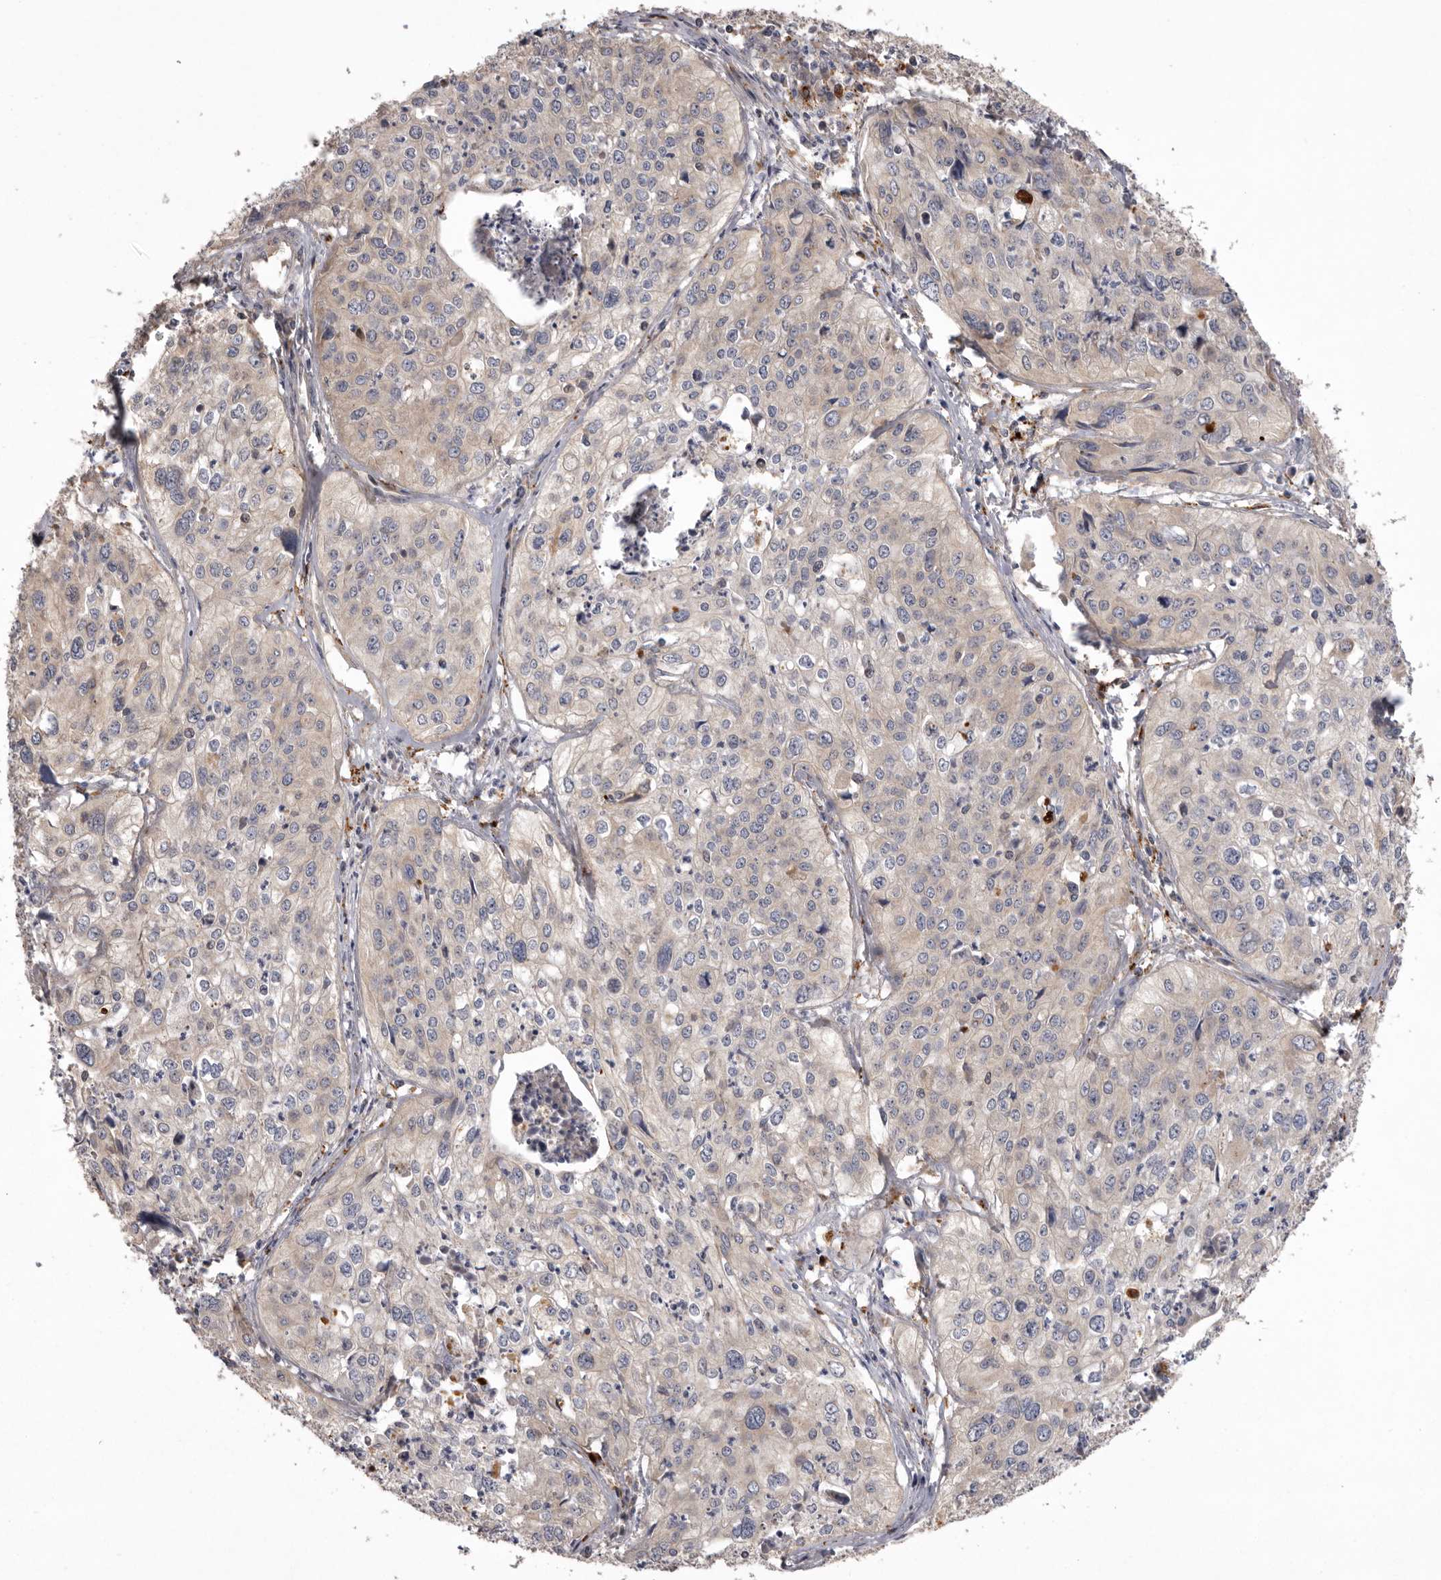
{"staining": {"intensity": "weak", "quantity": "25%-75%", "location": "cytoplasmic/membranous"}, "tissue": "cervical cancer", "cell_type": "Tumor cells", "image_type": "cancer", "snomed": [{"axis": "morphology", "description": "Squamous cell carcinoma, NOS"}, {"axis": "topography", "description": "Cervix"}], "caption": "A photomicrograph of human cervical squamous cell carcinoma stained for a protein exhibits weak cytoplasmic/membranous brown staining in tumor cells.", "gene": "WDR47", "patient": {"sex": "female", "age": 31}}